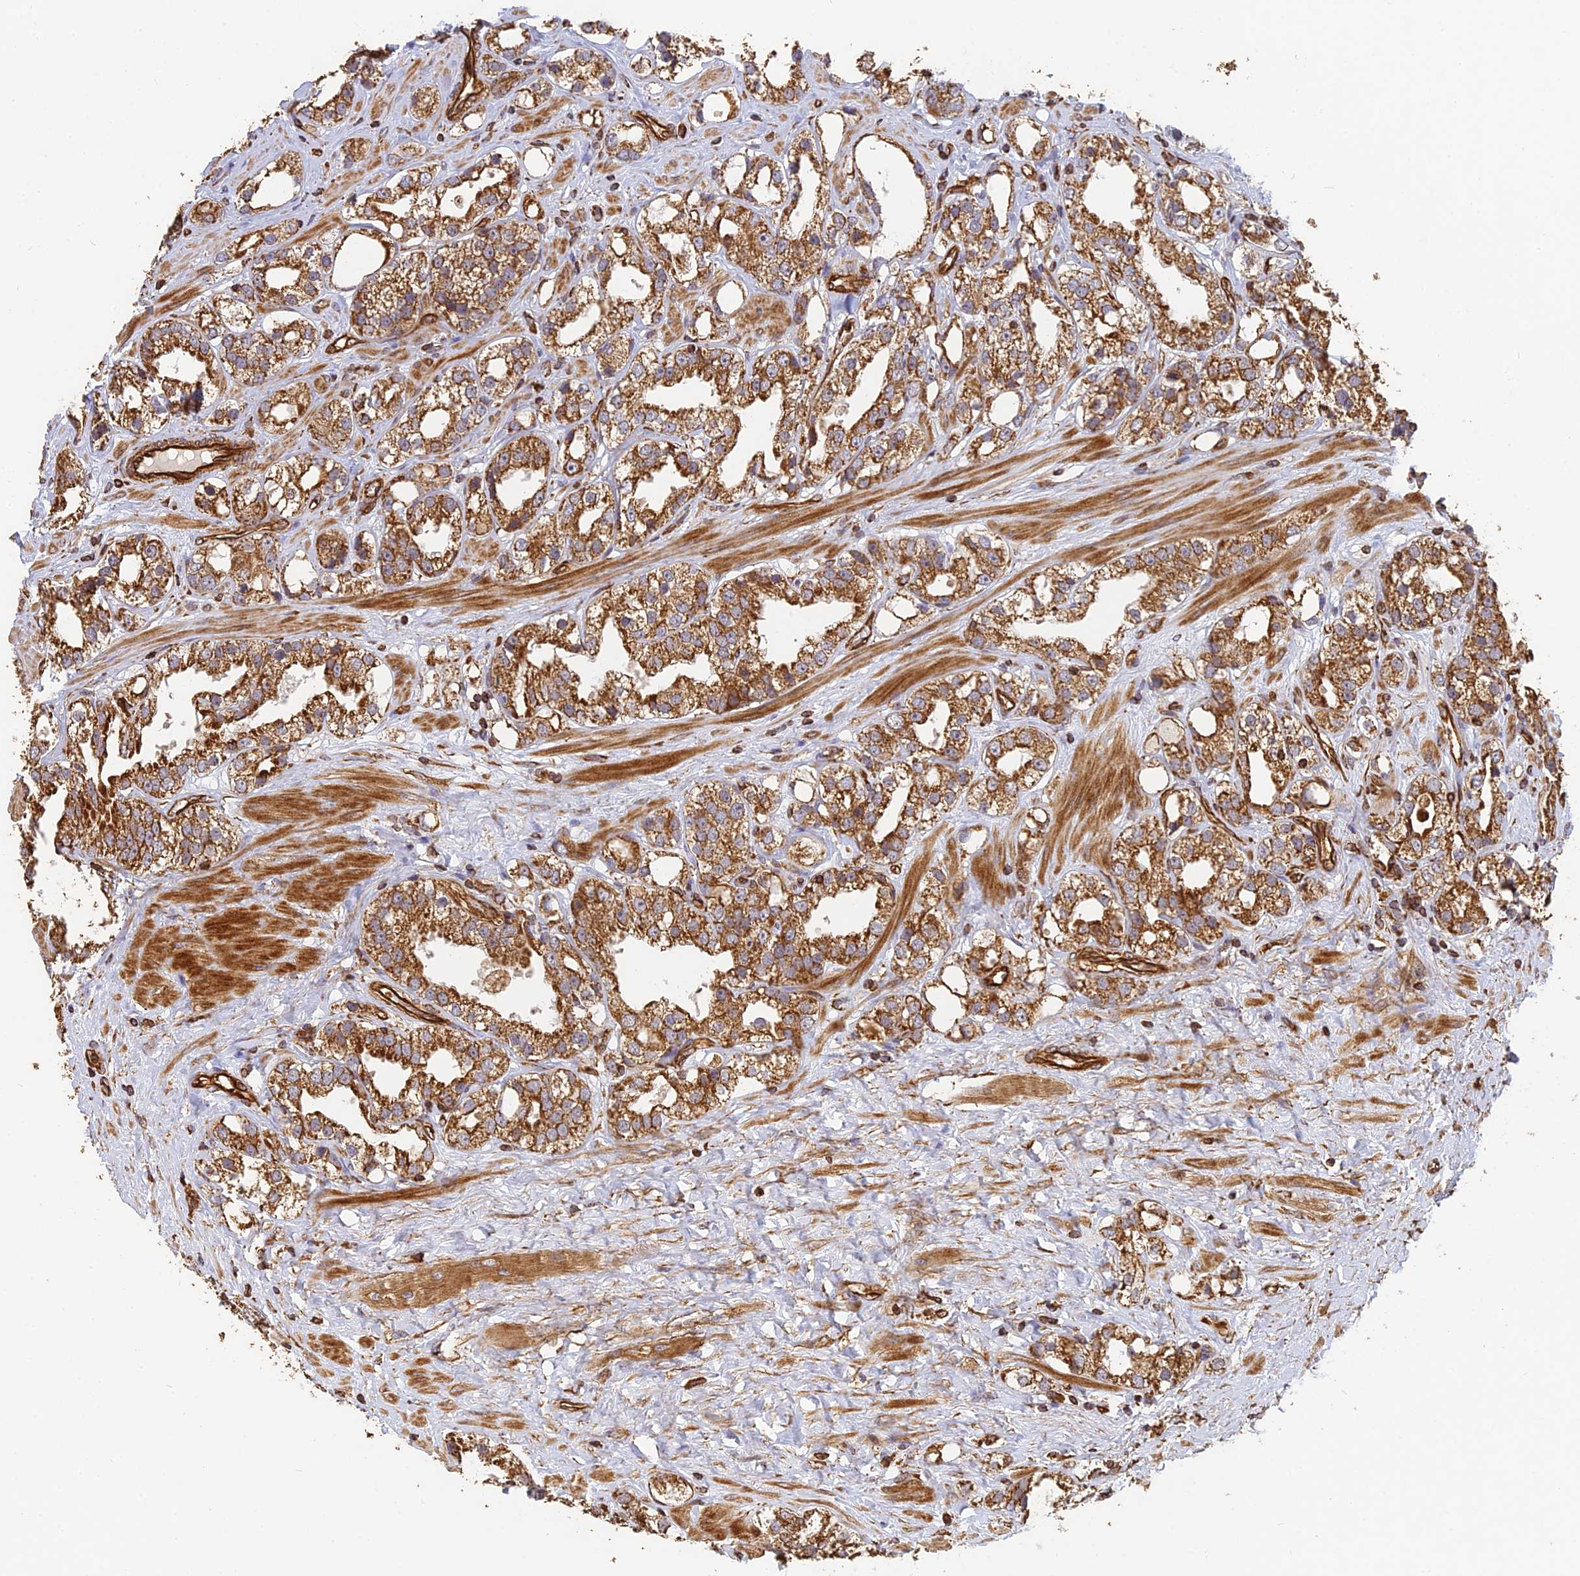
{"staining": {"intensity": "strong", "quantity": ">75%", "location": "cytoplasmic/membranous"}, "tissue": "prostate cancer", "cell_type": "Tumor cells", "image_type": "cancer", "snomed": [{"axis": "morphology", "description": "Adenocarcinoma, NOS"}, {"axis": "topography", "description": "Prostate"}], "caption": "Protein staining by immunohistochemistry (IHC) exhibits strong cytoplasmic/membranous expression in about >75% of tumor cells in prostate cancer (adenocarcinoma). Nuclei are stained in blue.", "gene": "DSTYK", "patient": {"sex": "male", "age": 79}}